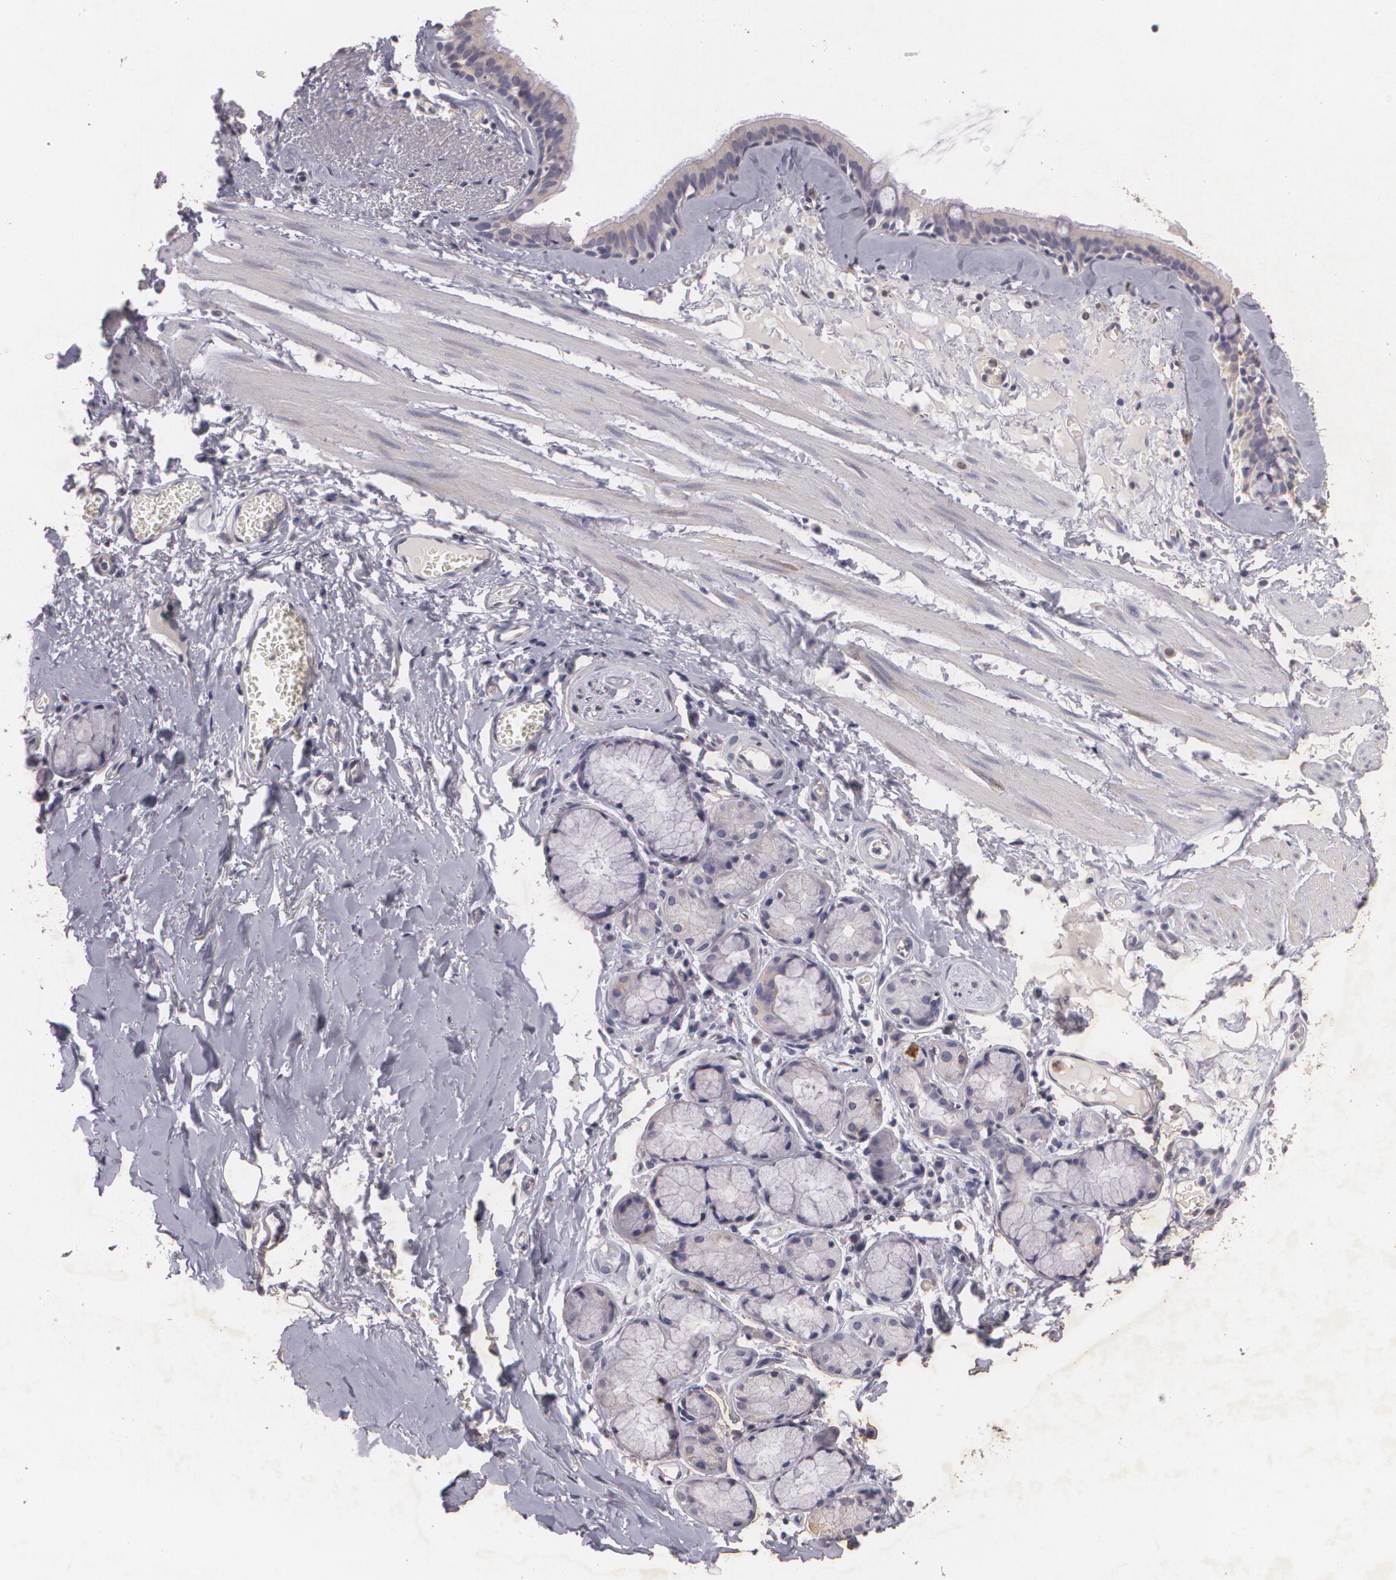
{"staining": {"intensity": "weak", "quantity": ">75%", "location": "cytoplasmic/membranous"}, "tissue": "bronchus", "cell_type": "Respiratory epithelial cells", "image_type": "normal", "snomed": [{"axis": "morphology", "description": "Normal tissue, NOS"}, {"axis": "topography", "description": "Bronchus"}, {"axis": "topography", "description": "Lung"}], "caption": "High-magnification brightfield microscopy of benign bronchus stained with DAB (brown) and counterstained with hematoxylin (blue). respiratory epithelial cells exhibit weak cytoplasmic/membranous expression is seen in about>75% of cells. (Brightfield microscopy of DAB IHC at high magnification).", "gene": "KCNA4", "patient": {"sex": "female", "age": 56}}